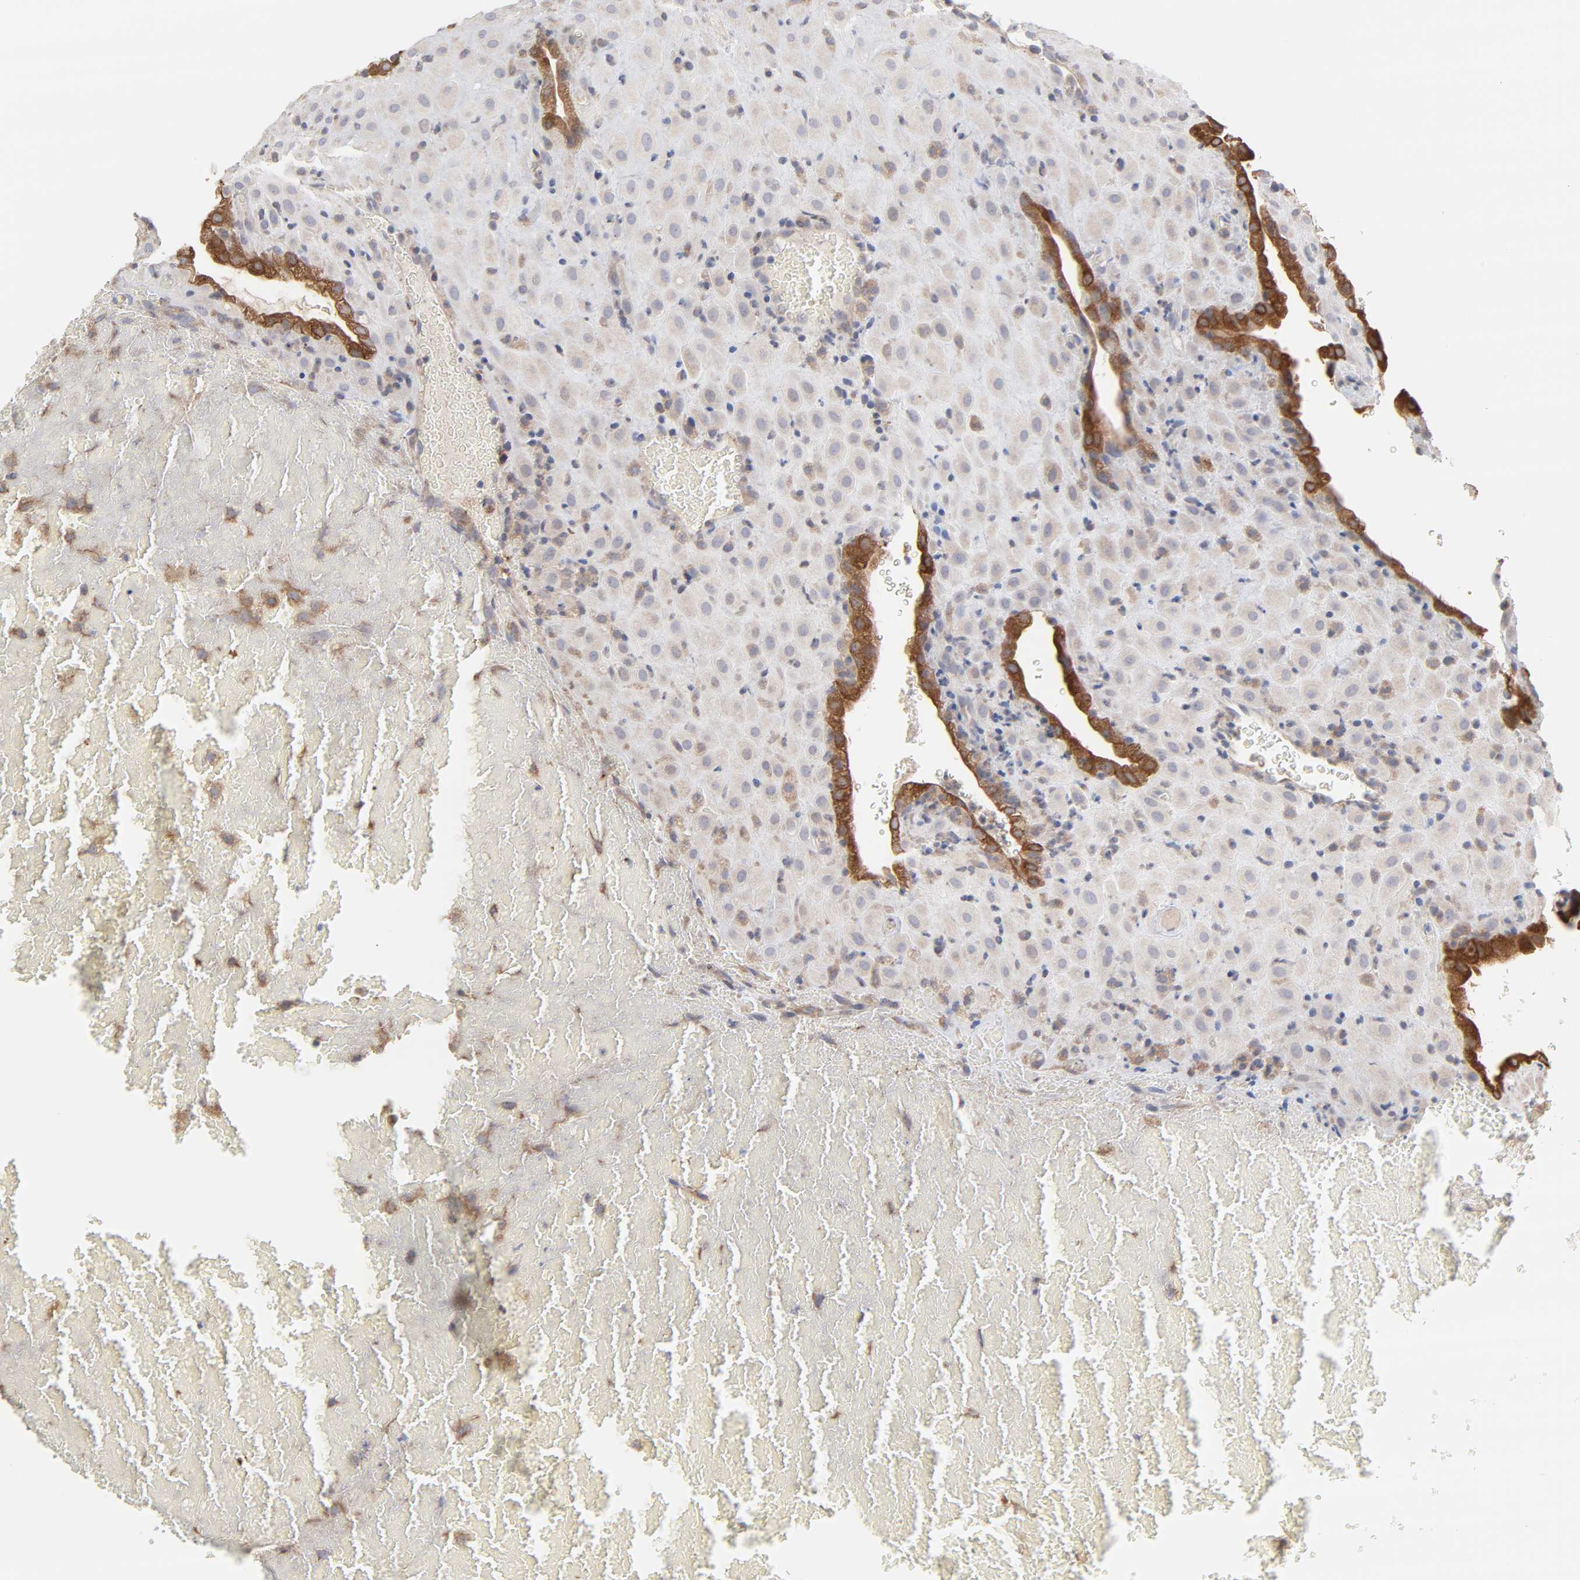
{"staining": {"intensity": "weak", "quantity": ">75%", "location": "cytoplasmic/membranous"}, "tissue": "placenta", "cell_type": "Decidual cells", "image_type": "normal", "snomed": [{"axis": "morphology", "description": "Normal tissue, NOS"}, {"axis": "topography", "description": "Placenta"}], "caption": "Protein analysis of benign placenta exhibits weak cytoplasmic/membranous positivity in approximately >75% of decidual cells.", "gene": "PPFIBP2", "patient": {"sex": "female", "age": 19}}